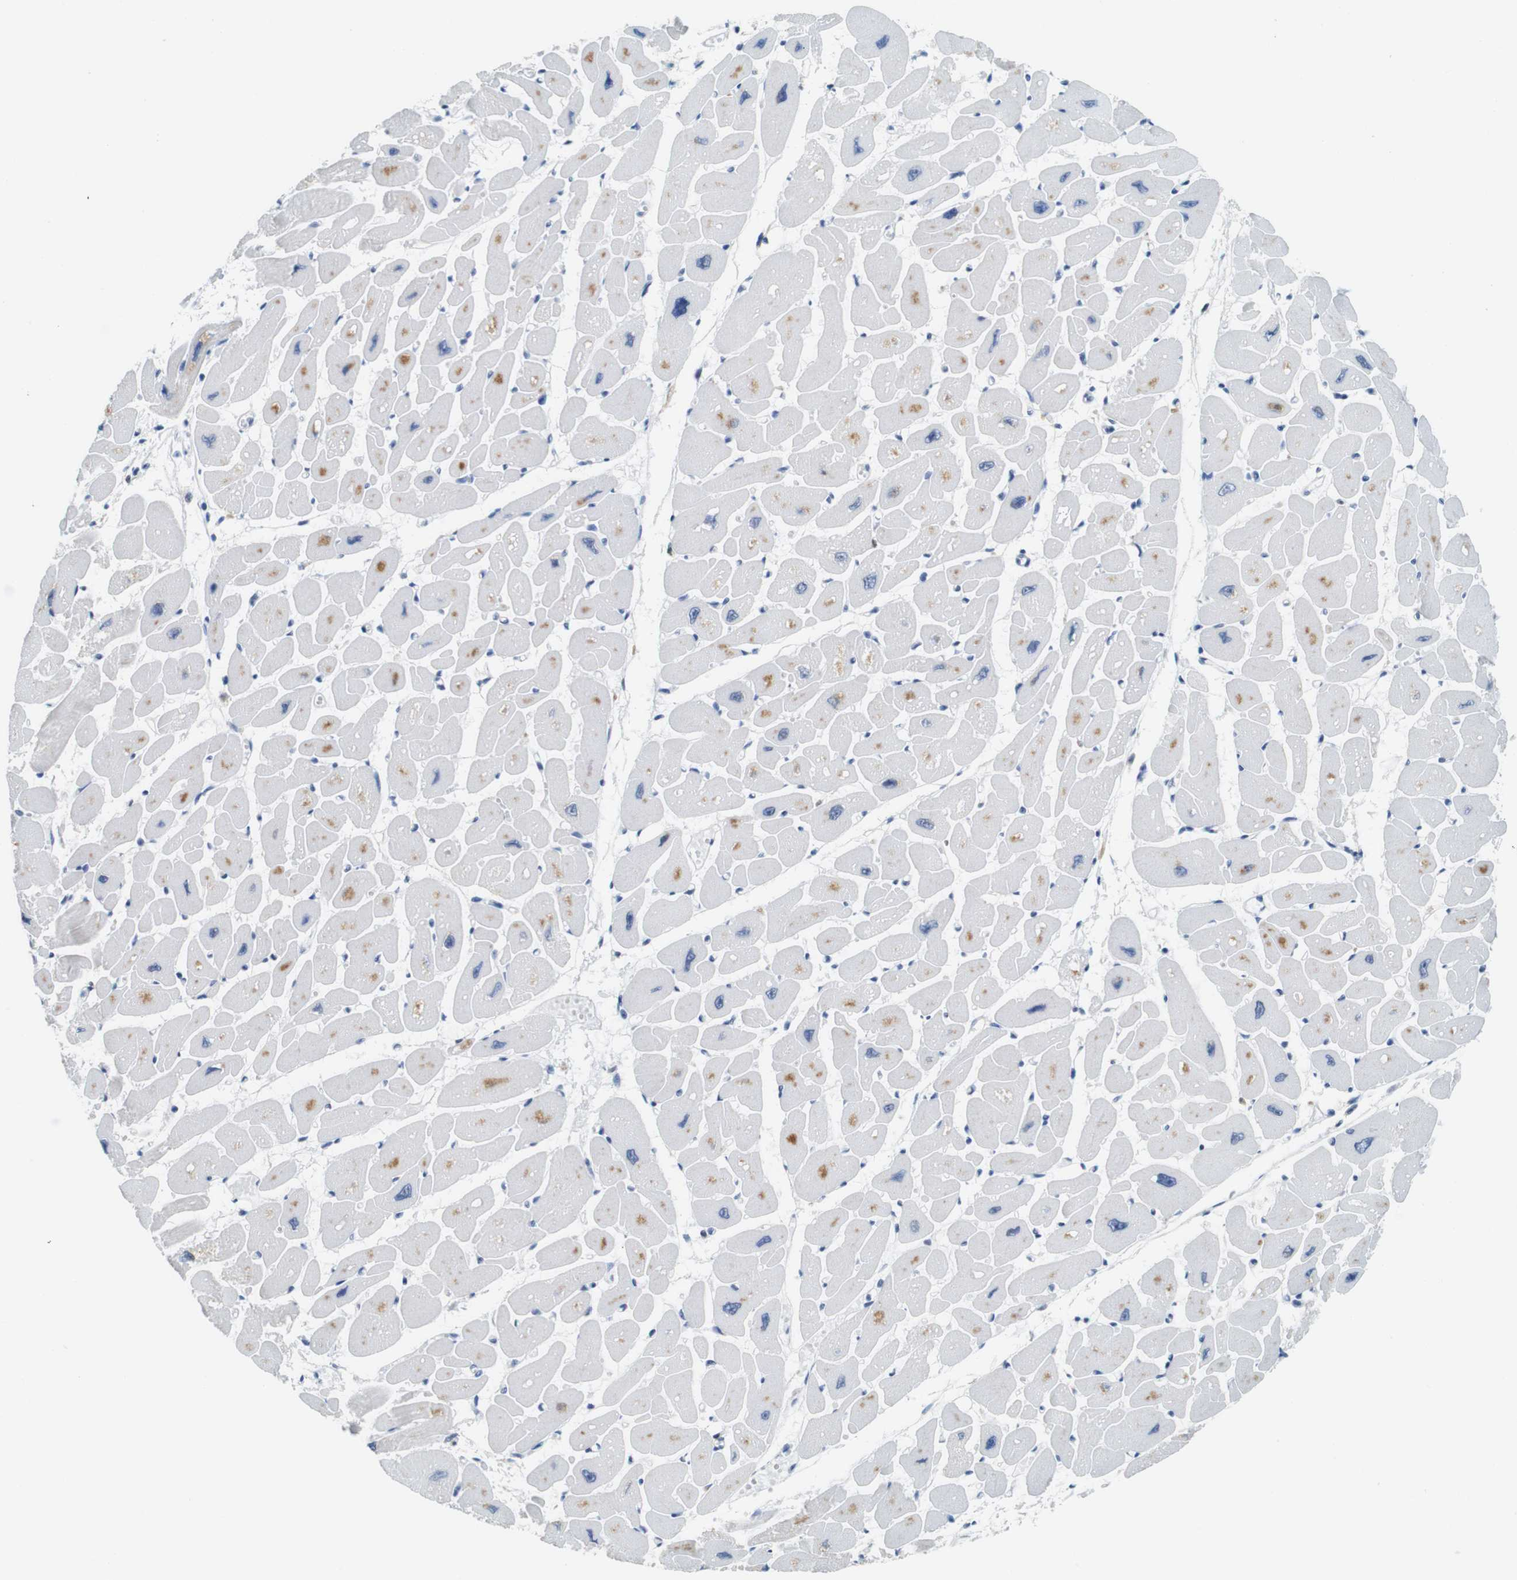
{"staining": {"intensity": "moderate", "quantity": "<25%", "location": "cytoplasmic/membranous"}, "tissue": "heart muscle", "cell_type": "Cardiomyocytes", "image_type": "normal", "snomed": [{"axis": "morphology", "description": "Normal tissue, NOS"}, {"axis": "topography", "description": "Heart"}], "caption": "Immunohistochemistry (IHC) (DAB (3,3'-diaminobenzidine)) staining of unremarkable human heart muscle exhibits moderate cytoplasmic/membranous protein positivity in approximately <25% of cardiomyocytes.", "gene": "IRF8", "patient": {"sex": "female", "age": 54}}